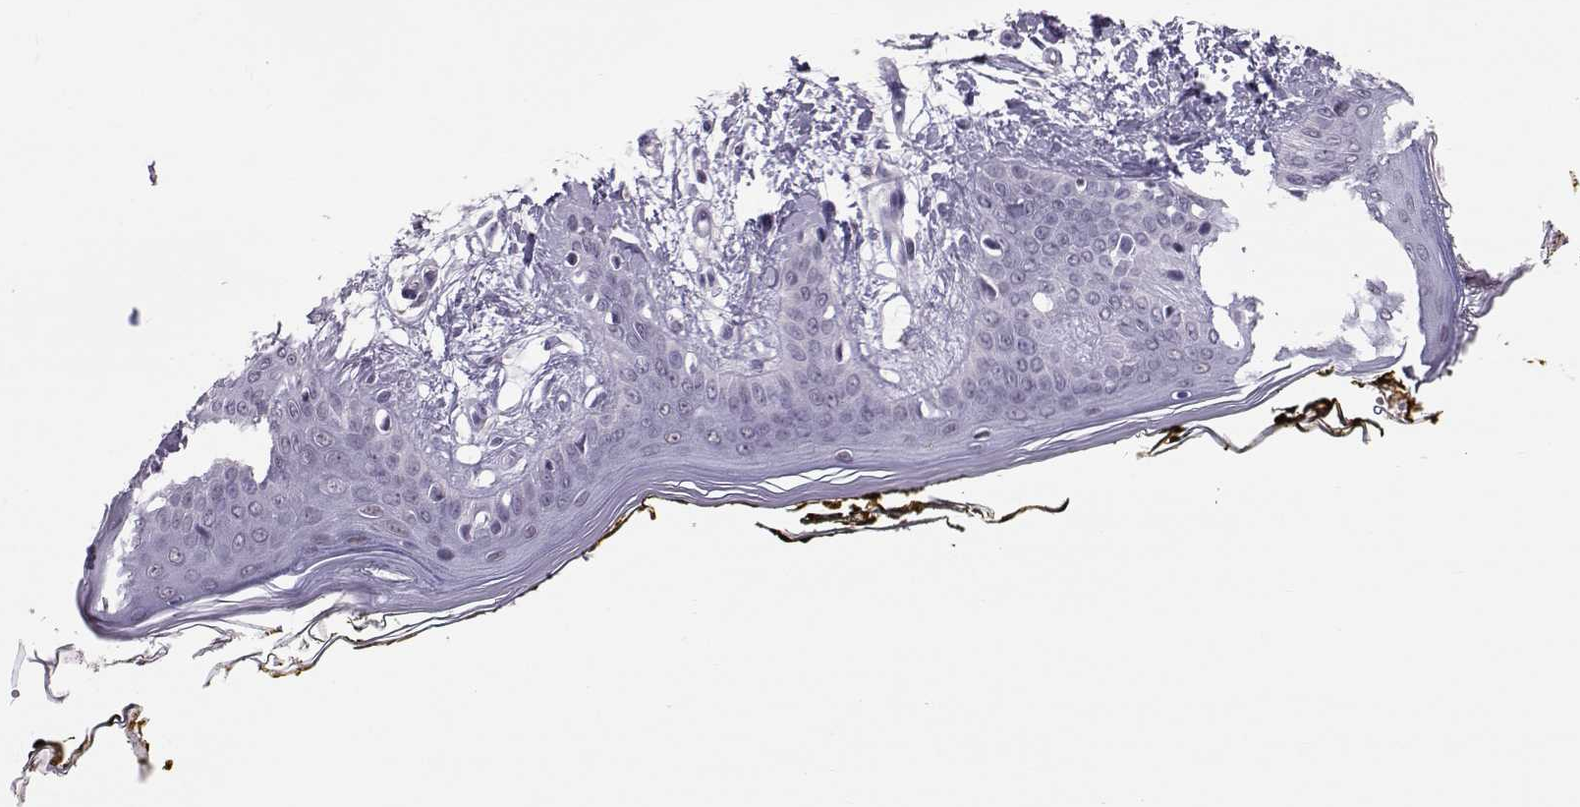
{"staining": {"intensity": "negative", "quantity": "none", "location": "none"}, "tissue": "skin", "cell_type": "Fibroblasts", "image_type": "normal", "snomed": [{"axis": "morphology", "description": "Normal tissue, NOS"}, {"axis": "topography", "description": "Skin"}], "caption": "Skin stained for a protein using immunohistochemistry reveals no positivity fibroblasts.", "gene": "DNAAF1", "patient": {"sex": "female", "age": 34}}